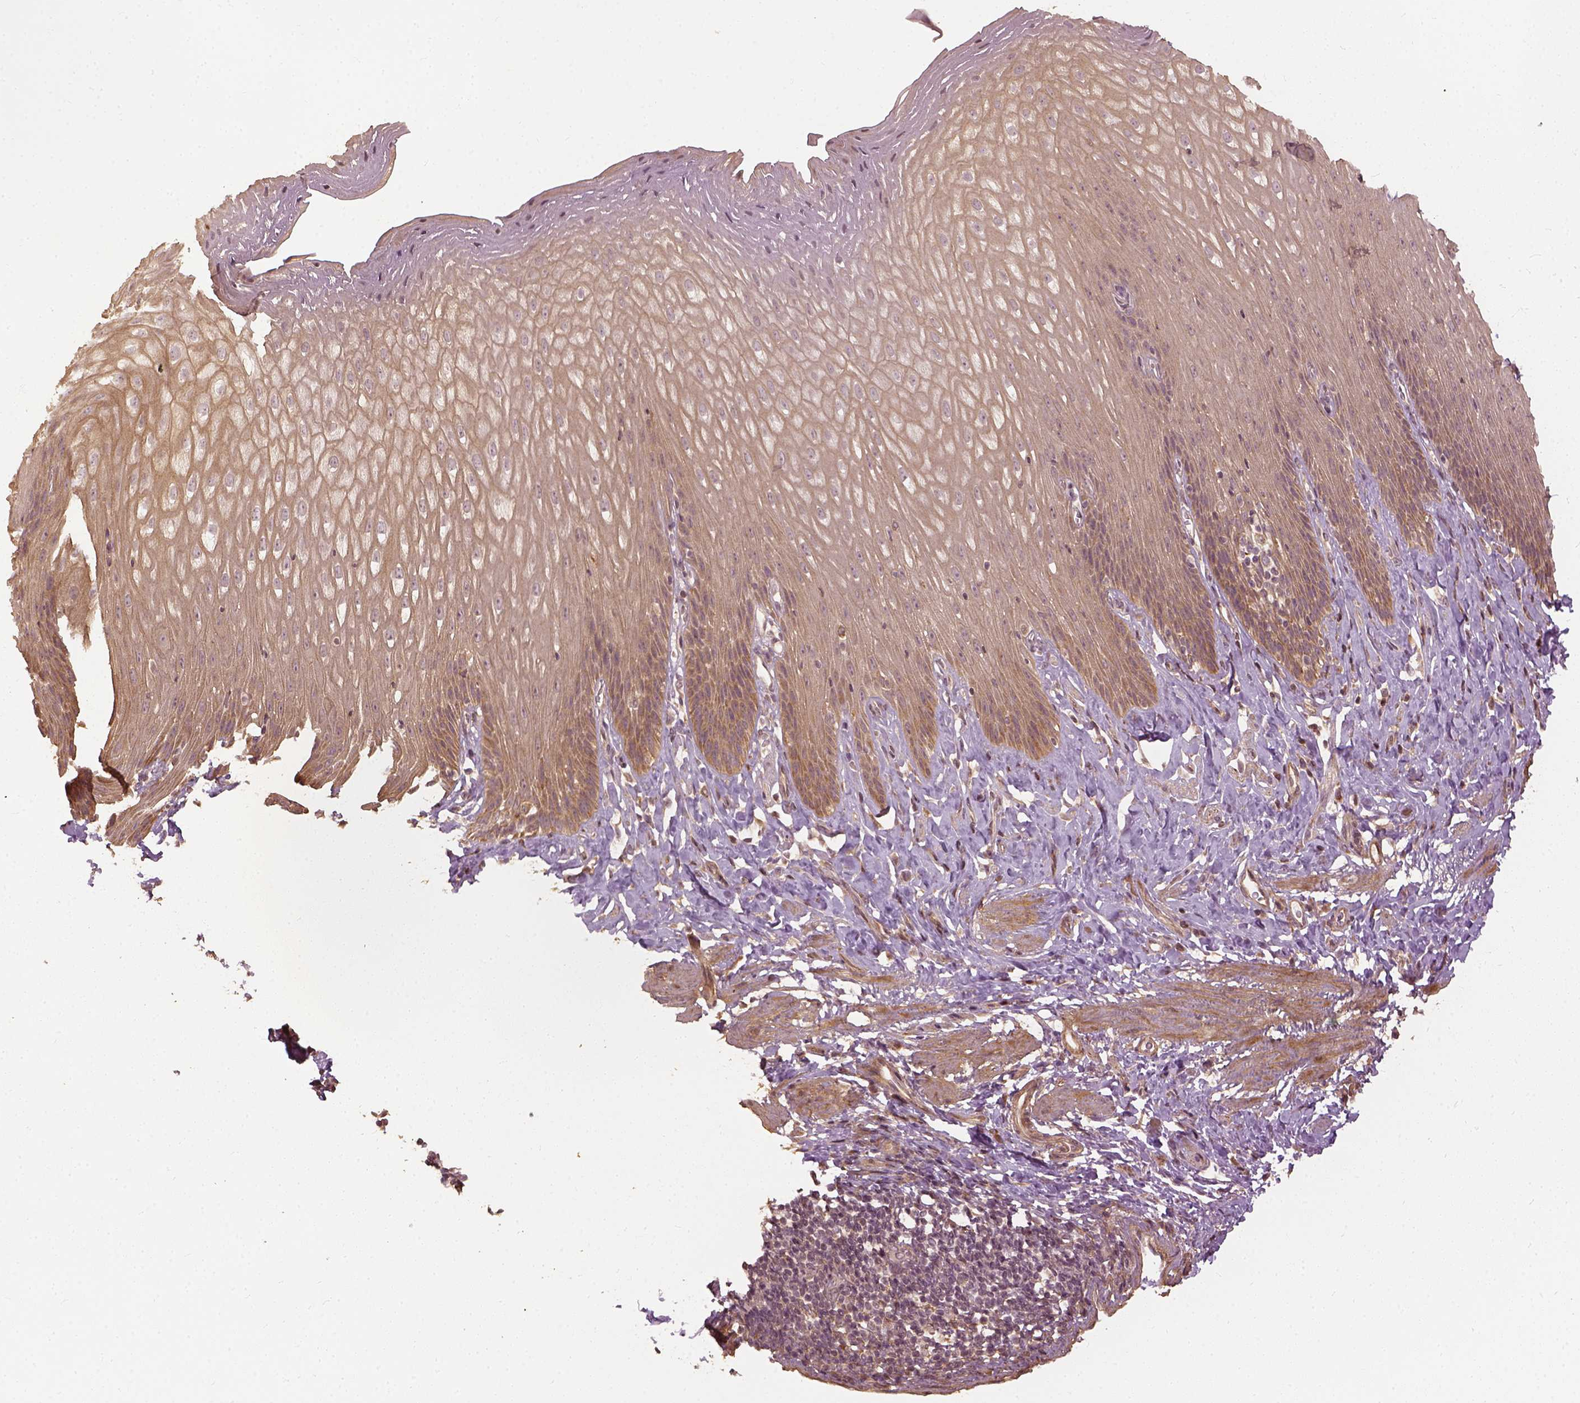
{"staining": {"intensity": "weak", "quantity": ">75%", "location": "cytoplasmic/membranous"}, "tissue": "esophagus", "cell_type": "Squamous epithelial cells", "image_type": "normal", "snomed": [{"axis": "morphology", "description": "Normal tissue, NOS"}, {"axis": "topography", "description": "Esophagus"}], "caption": "Immunohistochemistry image of normal human esophagus stained for a protein (brown), which shows low levels of weak cytoplasmic/membranous expression in about >75% of squamous epithelial cells.", "gene": "VEGFA", "patient": {"sex": "female", "age": 61}}